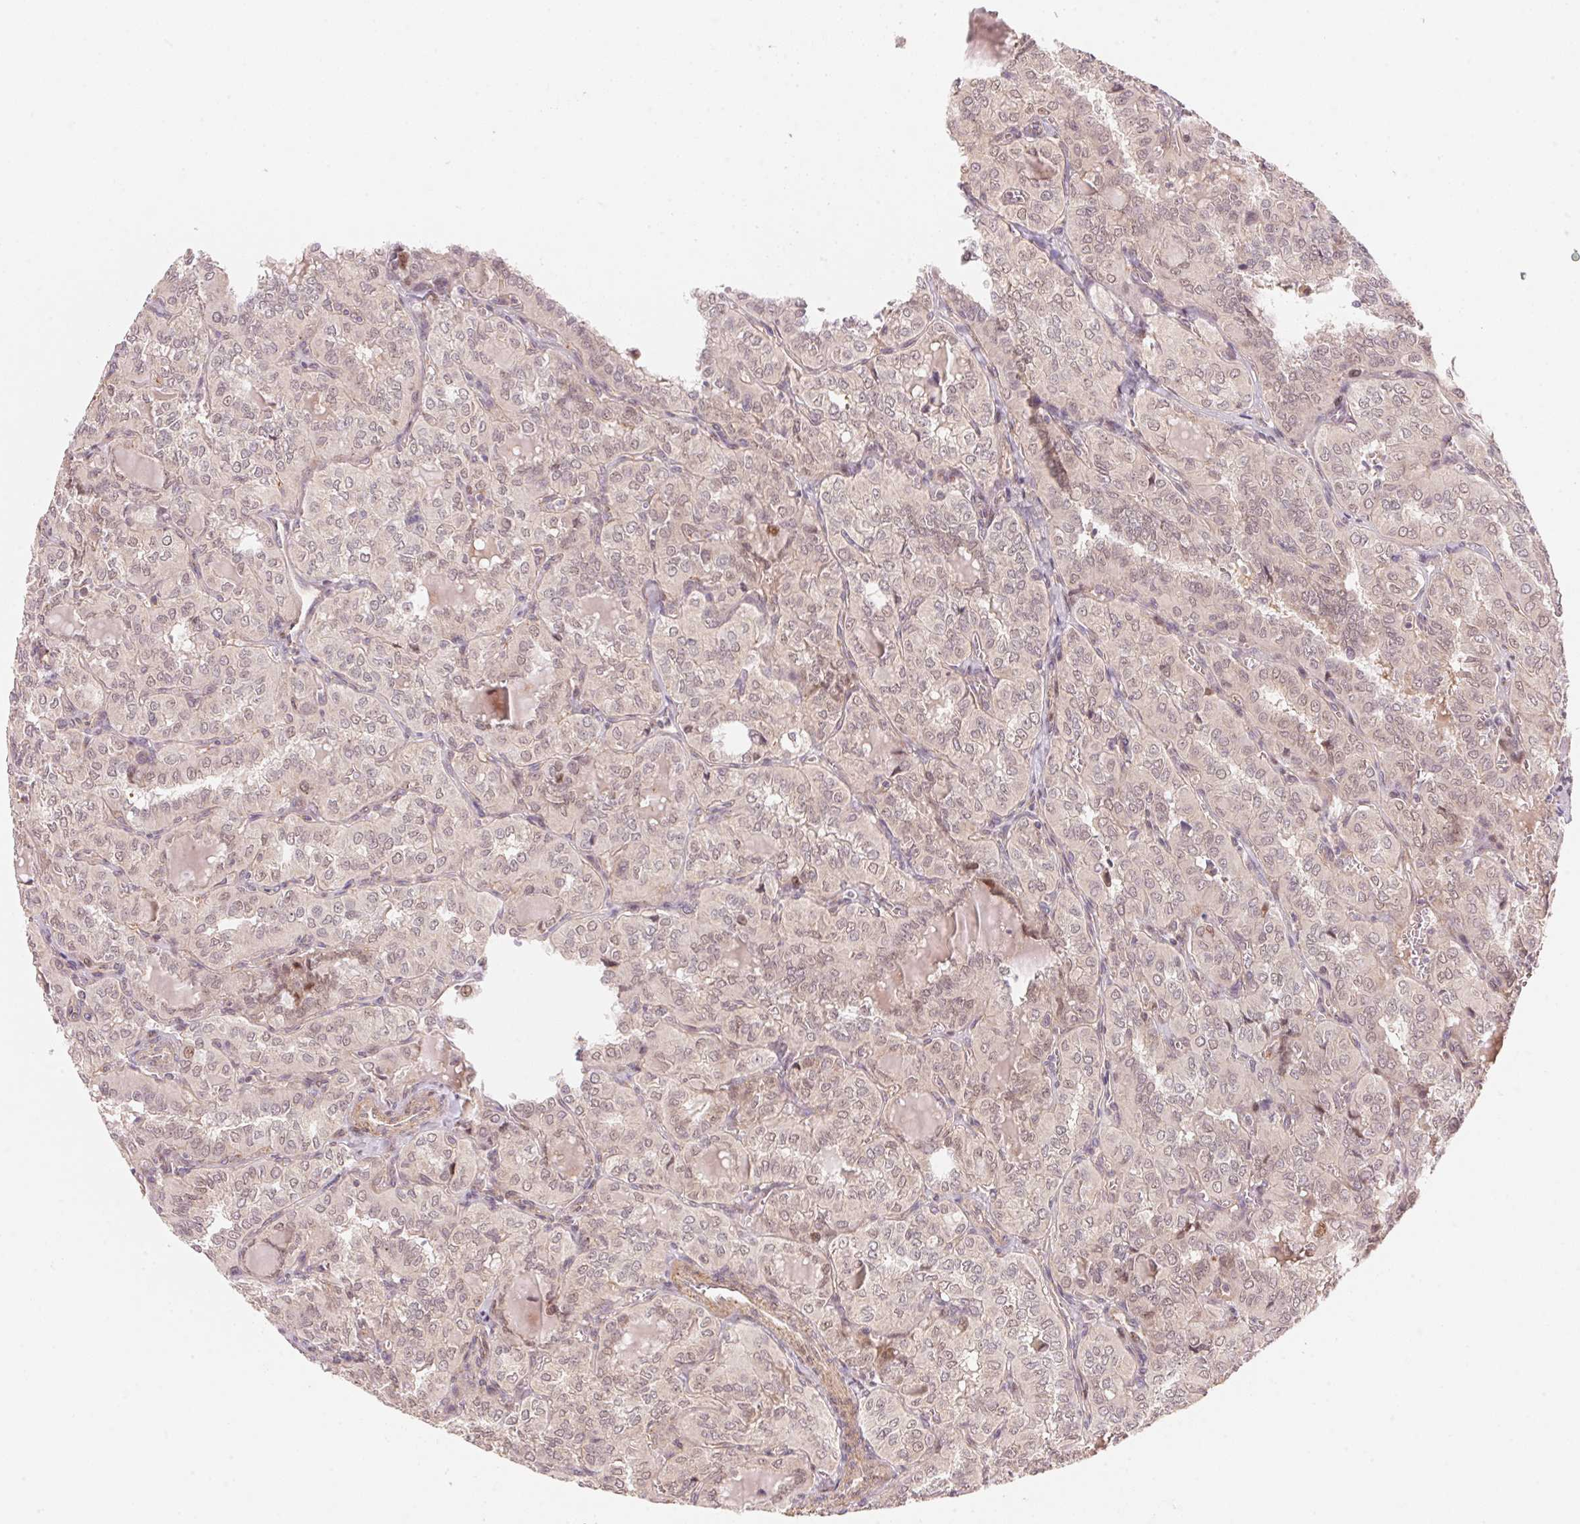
{"staining": {"intensity": "weak", "quantity": "25%-75%", "location": "nuclear"}, "tissue": "thyroid cancer", "cell_type": "Tumor cells", "image_type": "cancer", "snomed": [{"axis": "morphology", "description": "Papillary adenocarcinoma, NOS"}, {"axis": "topography", "description": "Thyroid gland"}], "caption": "There is low levels of weak nuclear positivity in tumor cells of thyroid cancer (papillary adenocarcinoma), as demonstrated by immunohistochemical staining (brown color).", "gene": "TNIP2", "patient": {"sex": "female", "age": 41}}